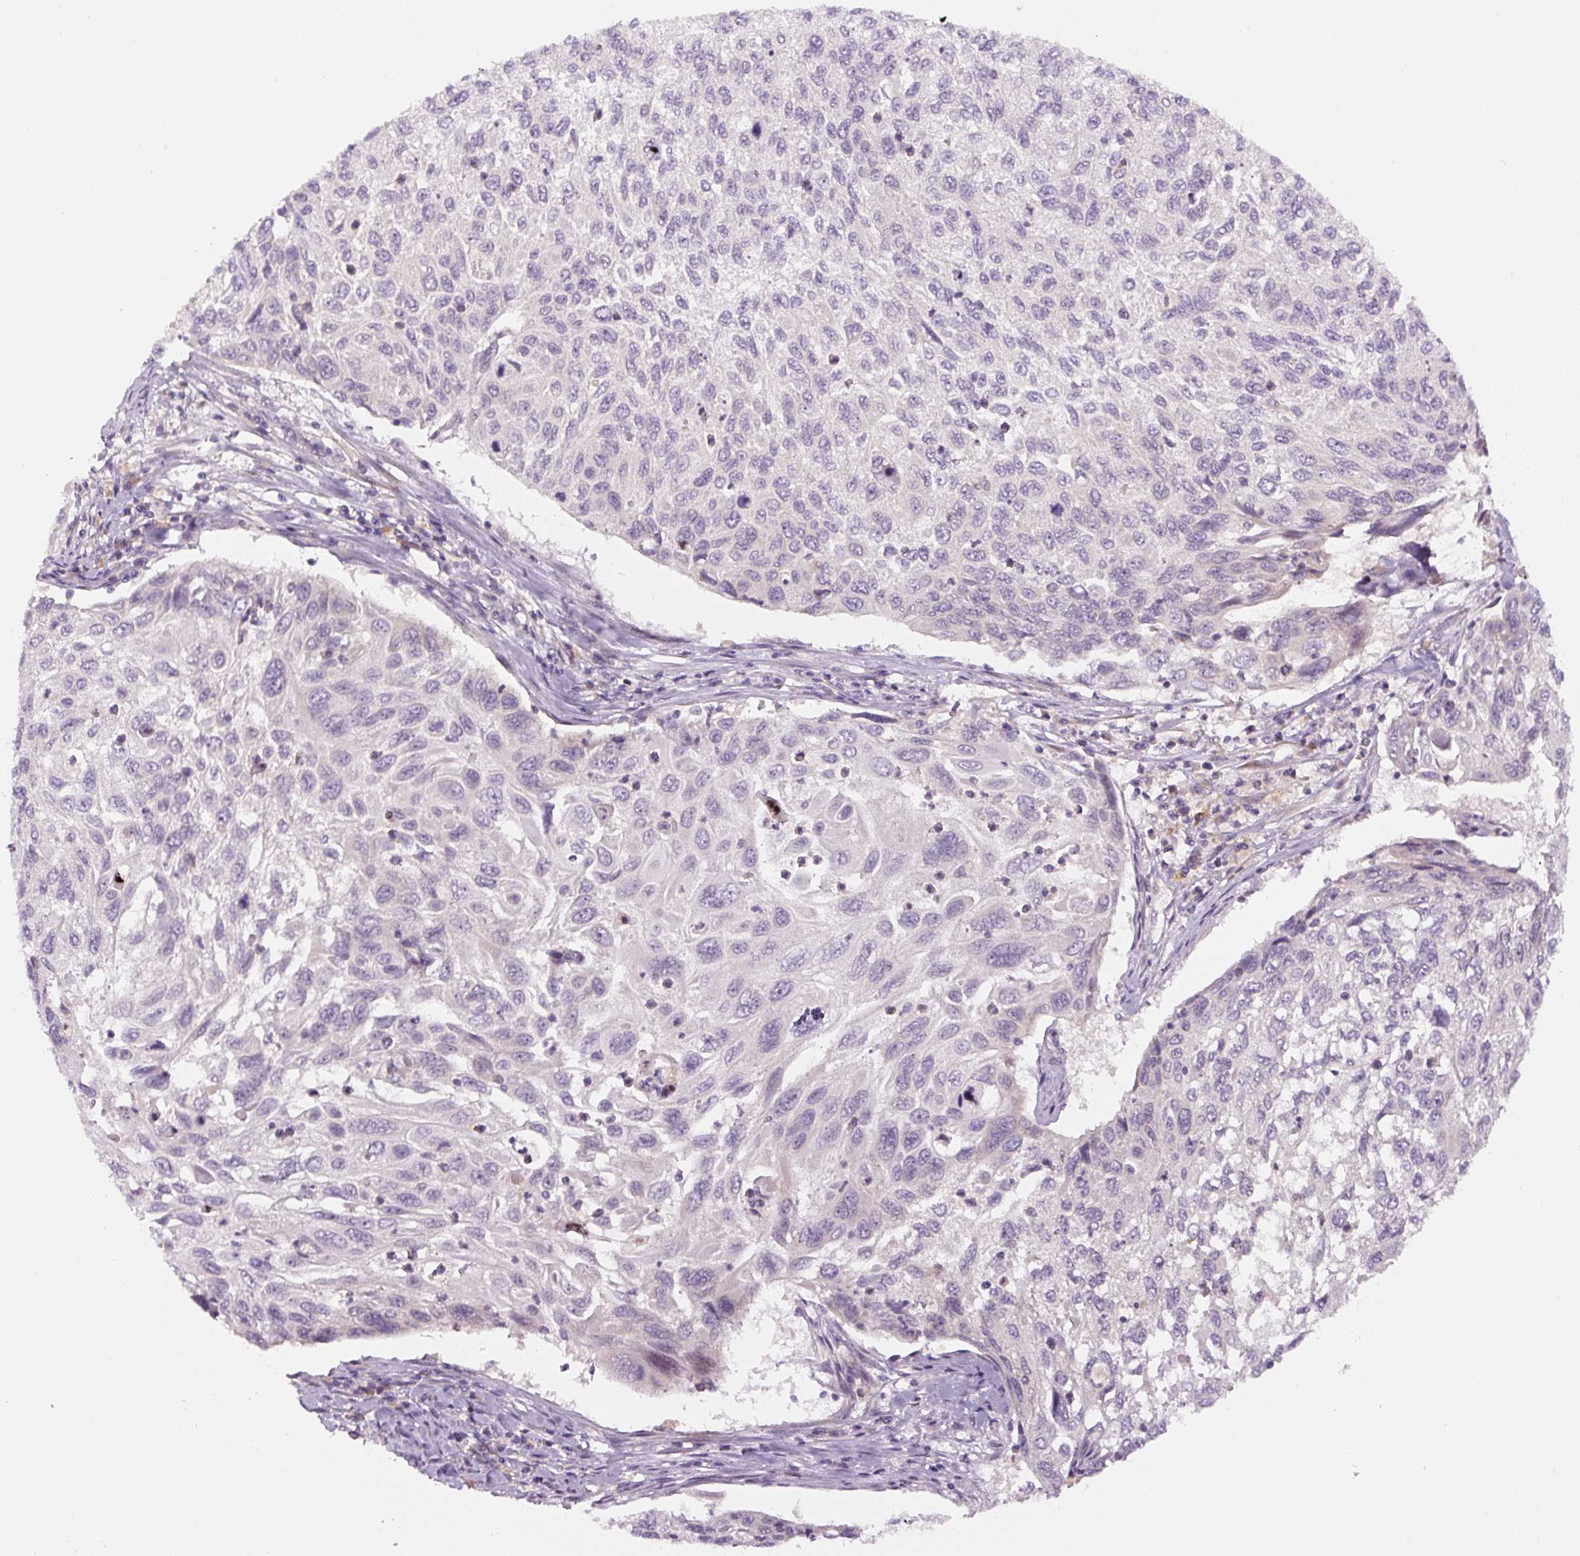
{"staining": {"intensity": "negative", "quantity": "none", "location": "none"}, "tissue": "cervical cancer", "cell_type": "Tumor cells", "image_type": "cancer", "snomed": [{"axis": "morphology", "description": "Squamous cell carcinoma, NOS"}, {"axis": "topography", "description": "Cervix"}], "caption": "The image exhibits no significant positivity in tumor cells of cervical cancer.", "gene": "YIF1B", "patient": {"sex": "female", "age": 70}}